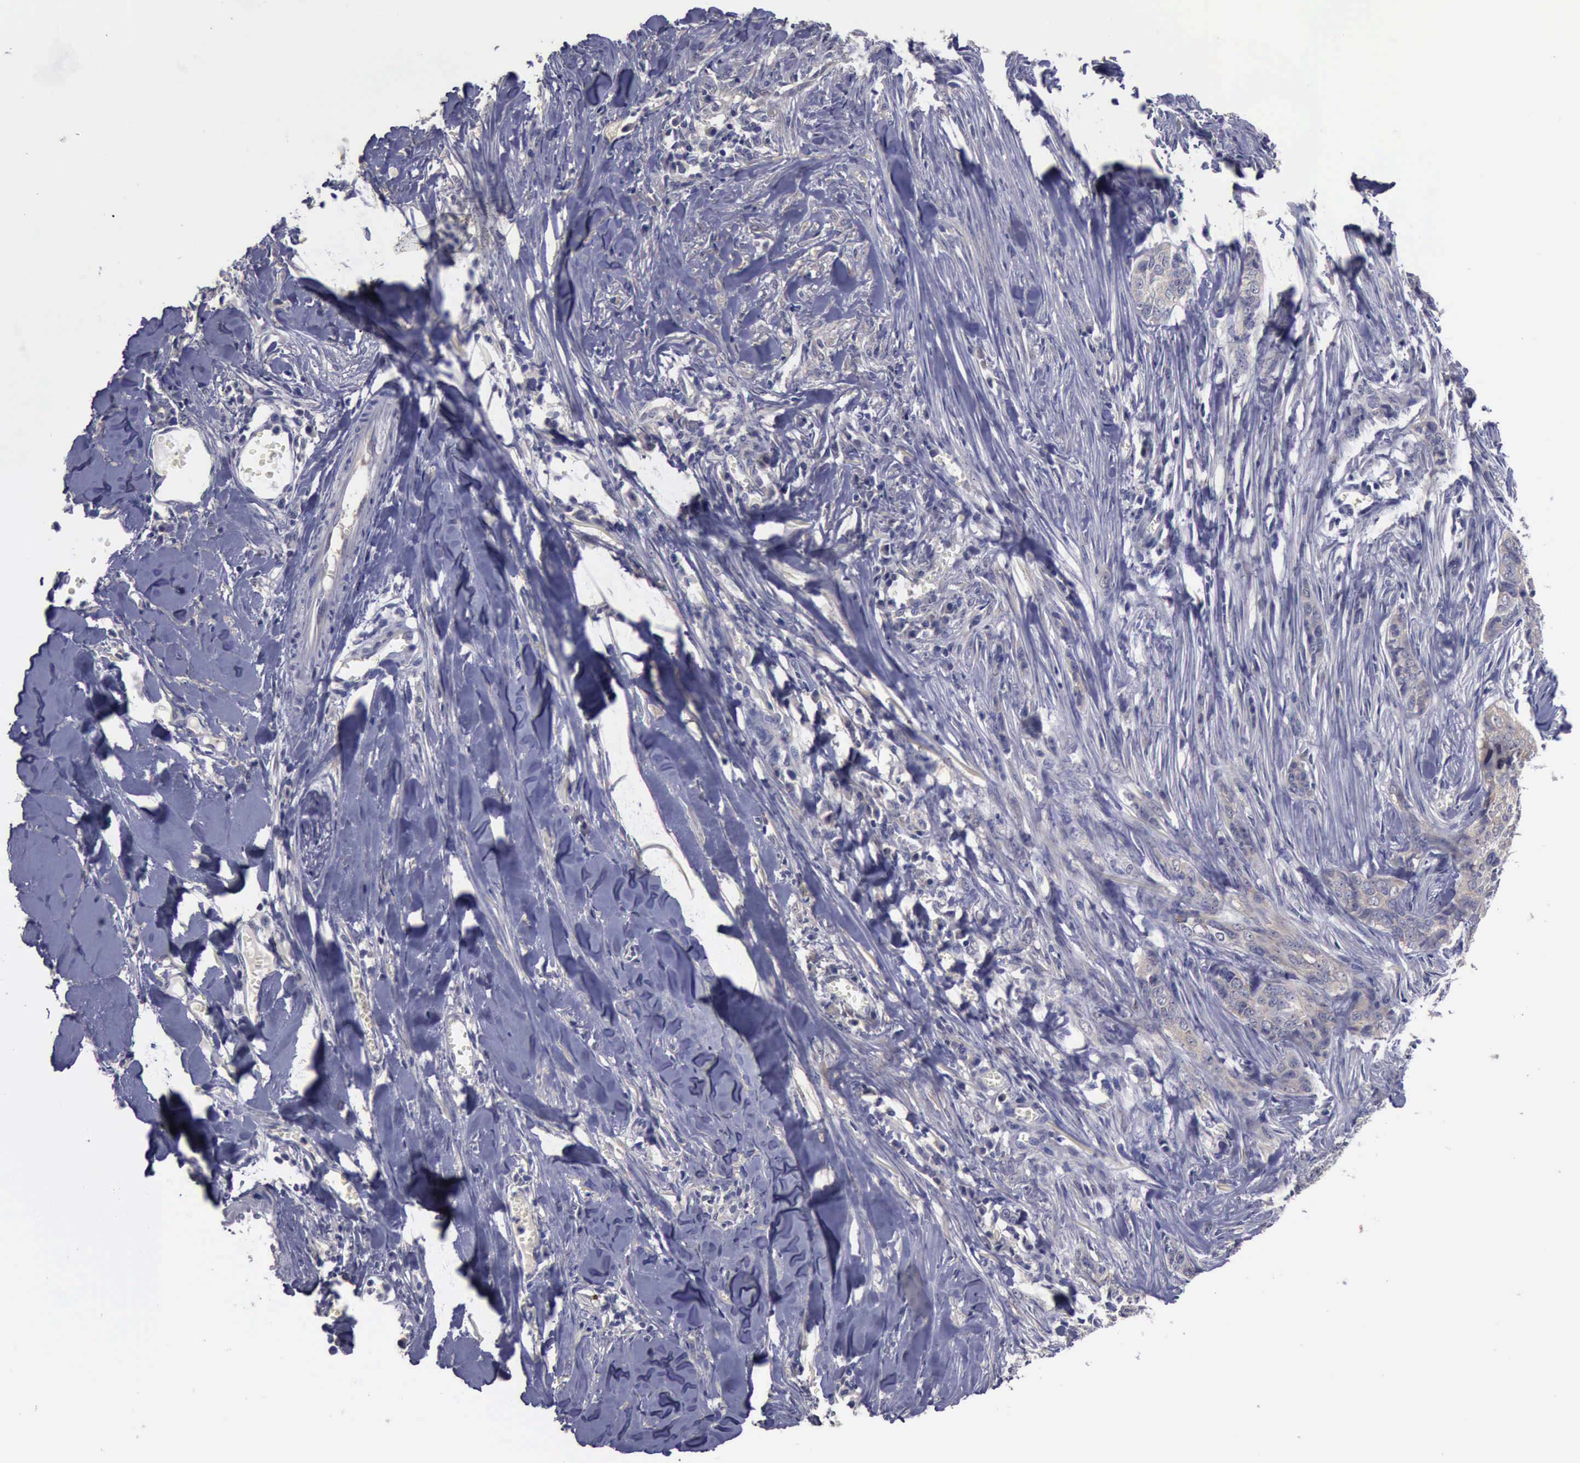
{"staining": {"intensity": "weak", "quantity": "25%-75%", "location": "cytoplasmic/membranous"}, "tissue": "skin cancer", "cell_type": "Tumor cells", "image_type": "cancer", "snomed": [{"axis": "morphology", "description": "Normal tissue, NOS"}, {"axis": "morphology", "description": "Basal cell carcinoma"}, {"axis": "topography", "description": "Skin"}], "caption": "Protein expression analysis of skin basal cell carcinoma shows weak cytoplasmic/membranous expression in approximately 25%-75% of tumor cells. (IHC, brightfield microscopy, high magnification).", "gene": "PHKA1", "patient": {"sex": "female", "age": 65}}